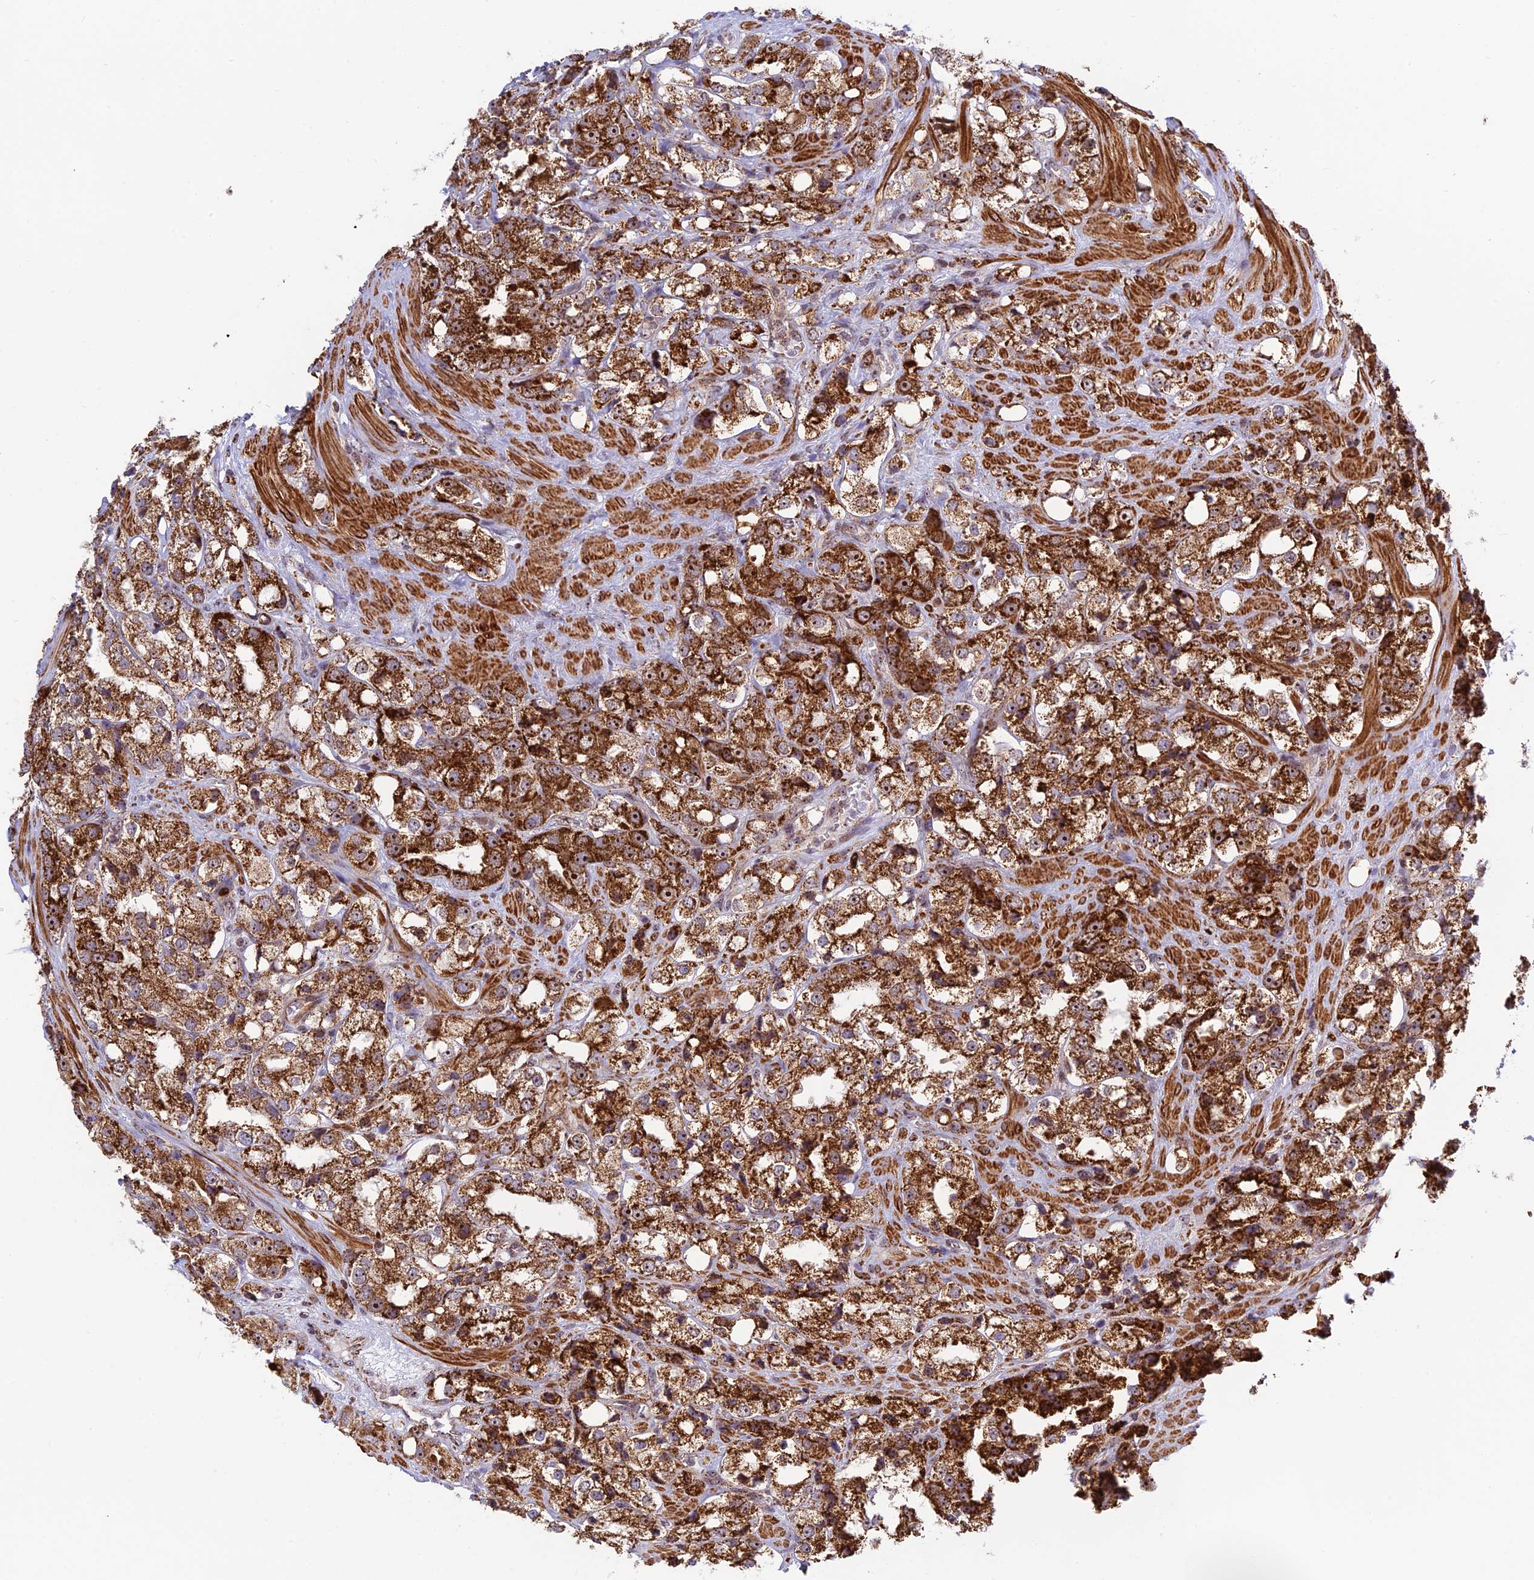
{"staining": {"intensity": "strong", "quantity": ">75%", "location": "cytoplasmic/membranous,nuclear"}, "tissue": "prostate cancer", "cell_type": "Tumor cells", "image_type": "cancer", "snomed": [{"axis": "morphology", "description": "Adenocarcinoma, NOS"}, {"axis": "topography", "description": "Prostate"}], "caption": "Immunohistochemical staining of human prostate adenocarcinoma shows high levels of strong cytoplasmic/membranous and nuclear protein positivity in approximately >75% of tumor cells.", "gene": "POLR1G", "patient": {"sex": "male", "age": 79}}